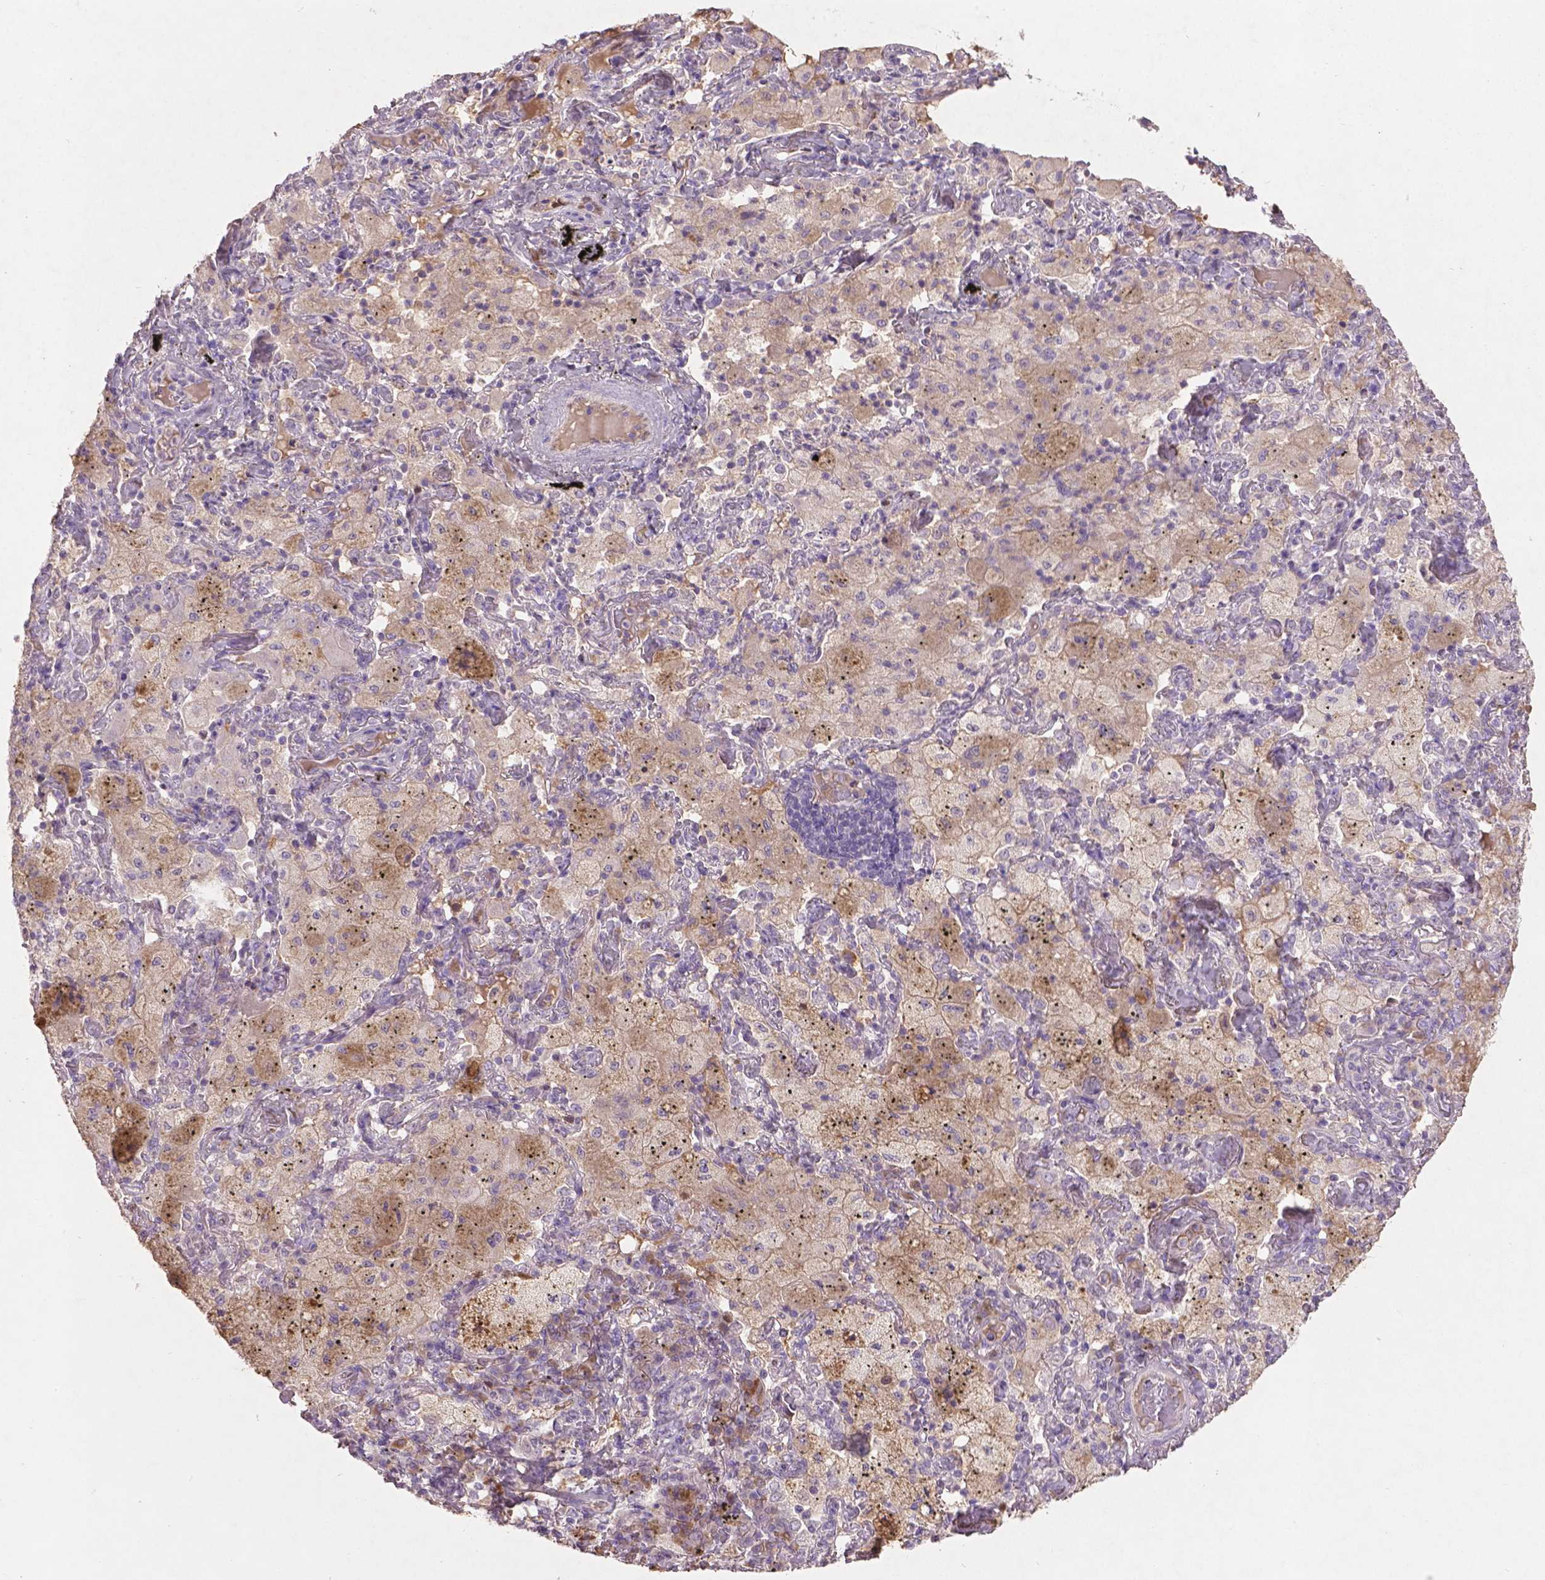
{"staining": {"intensity": "negative", "quantity": "none", "location": "none"}, "tissue": "lung cancer", "cell_type": "Tumor cells", "image_type": "cancer", "snomed": [{"axis": "morphology", "description": "Adenocarcinoma, NOS"}, {"axis": "topography", "description": "Lung"}], "caption": "Tumor cells show no significant protein positivity in lung cancer.", "gene": "SOX17", "patient": {"sex": "female", "age": 73}}